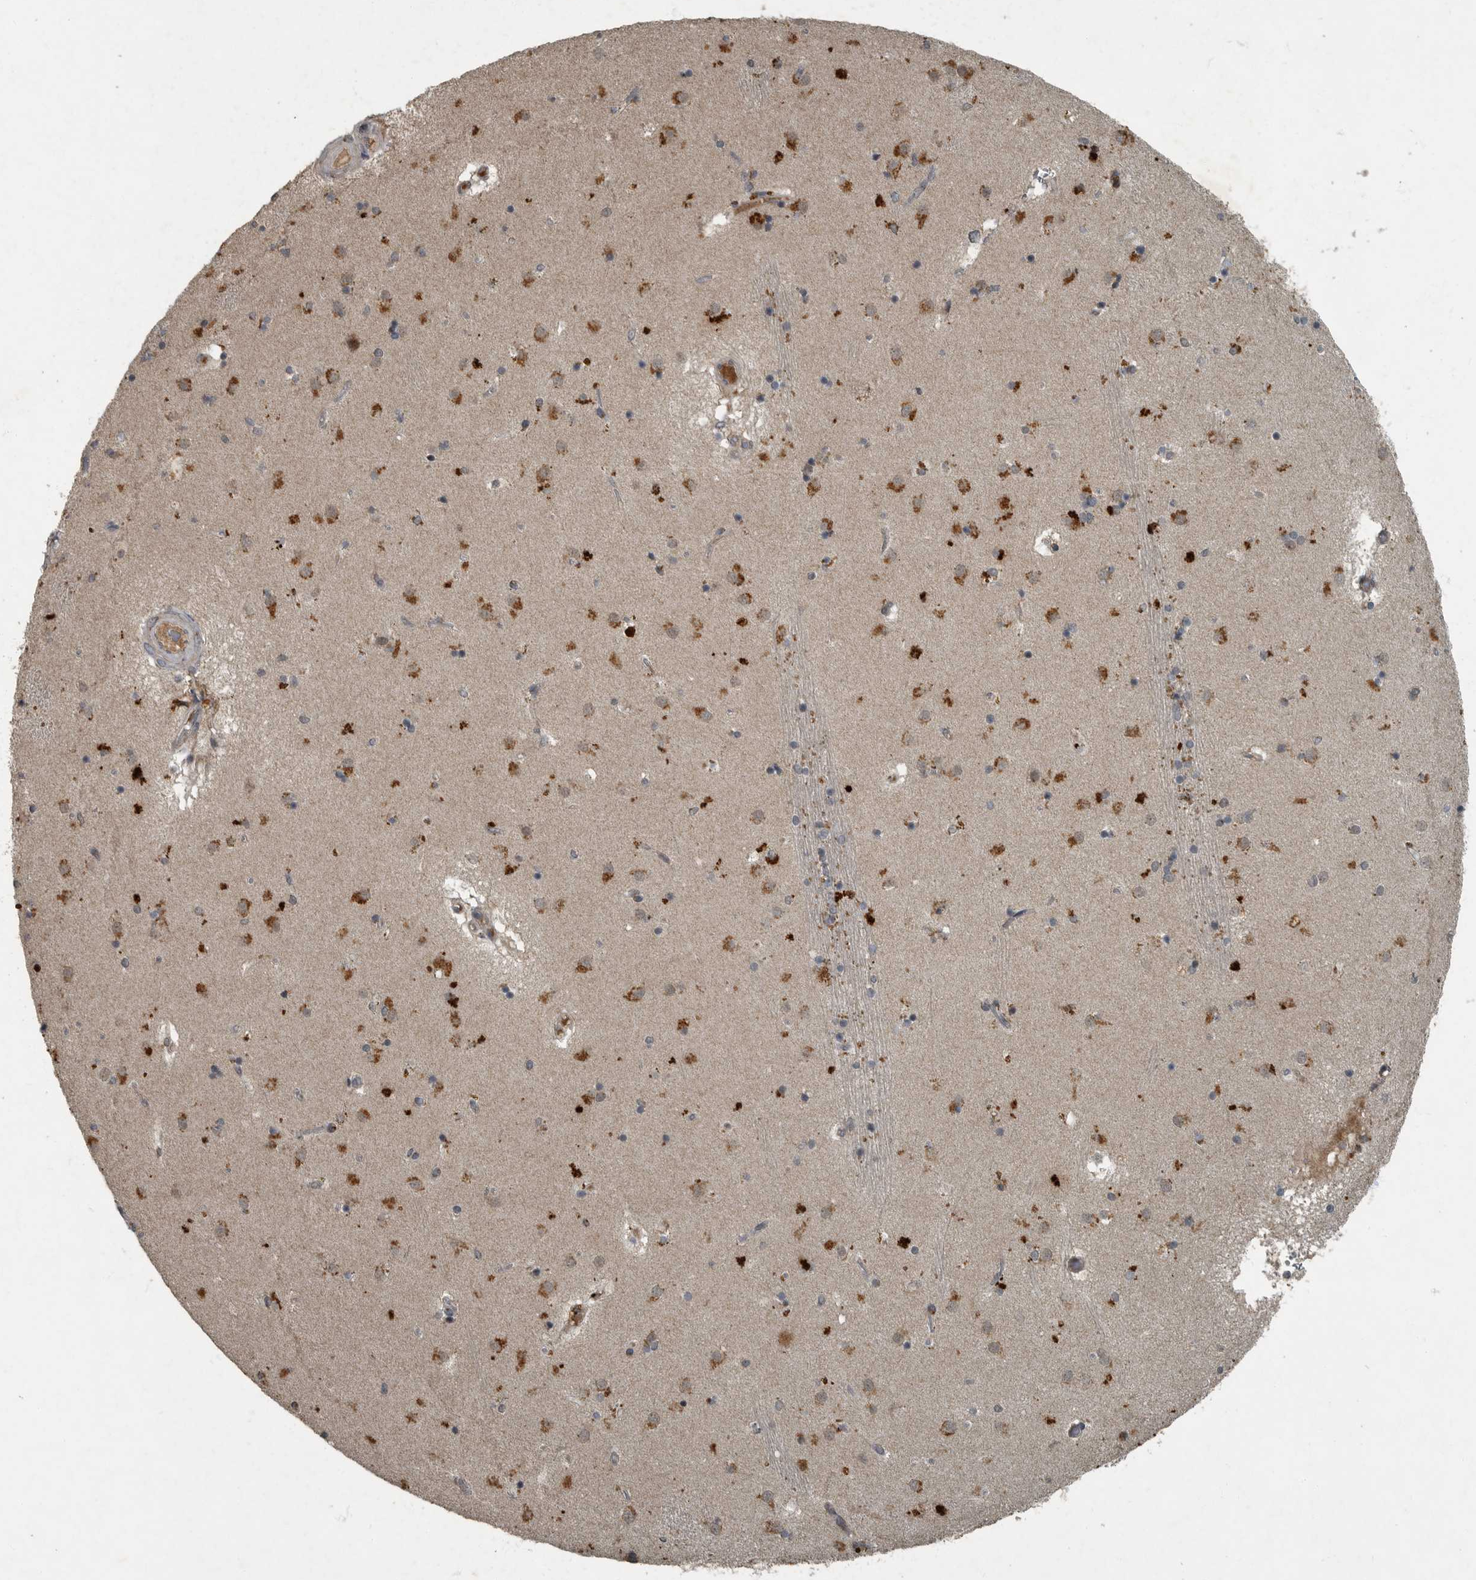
{"staining": {"intensity": "moderate", "quantity": "<25%", "location": "cytoplasmic/membranous"}, "tissue": "caudate", "cell_type": "Glial cells", "image_type": "normal", "snomed": [{"axis": "morphology", "description": "Normal tissue, NOS"}, {"axis": "topography", "description": "Lateral ventricle wall"}], "caption": "Immunohistochemical staining of unremarkable human caudate displays moderate cytoplasmic/membranous protein staining in approximately <25% of glial cells. (IHC, brightfield microscopy, high magnification).", "gene": "FOXO1", "patient": {"sex": "male", "age": 70}}